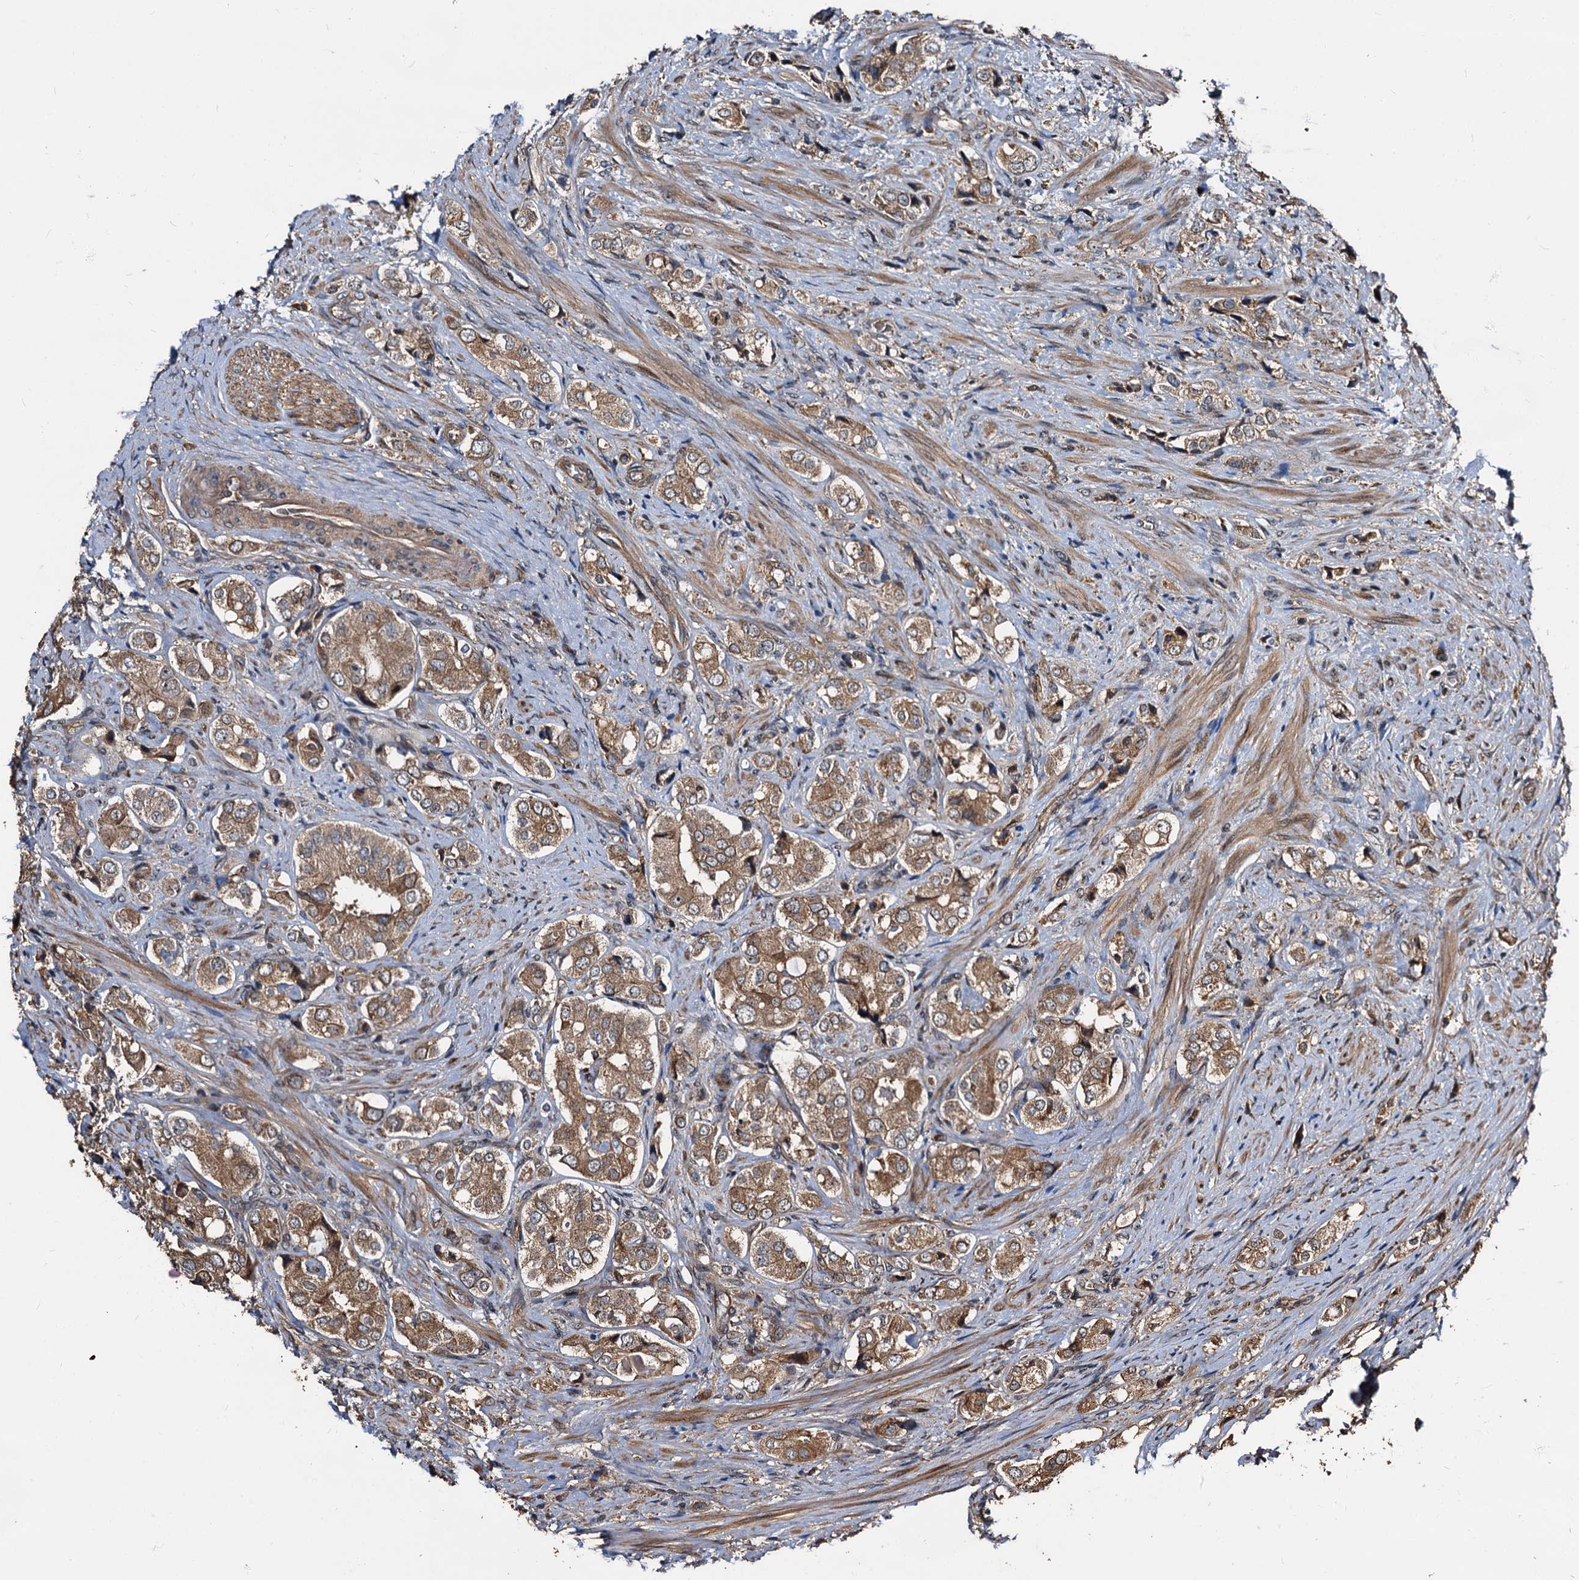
{"staining": {"intensity": "moderate", "quantity": ">75%", "location": "cytoplasmic/membranous"}, "tissue": "prostate cancer", "cell_type": "Tumor cells", "image_type": "cancer", "snomed": [{"axis": "morphology", "description": "Adenocarcinoma, High grade"}, {"axis": "topography", "description": "Prostate"}], "caption": "The immunohistochemical stain shows moderate cytoplasmic/membranous positivity in tumor cells of prostate cancer (adenocarcinoma (high-grade)) tissue.", "gene": "PEX5", "patient": {"sex": "male", "age": 65}}